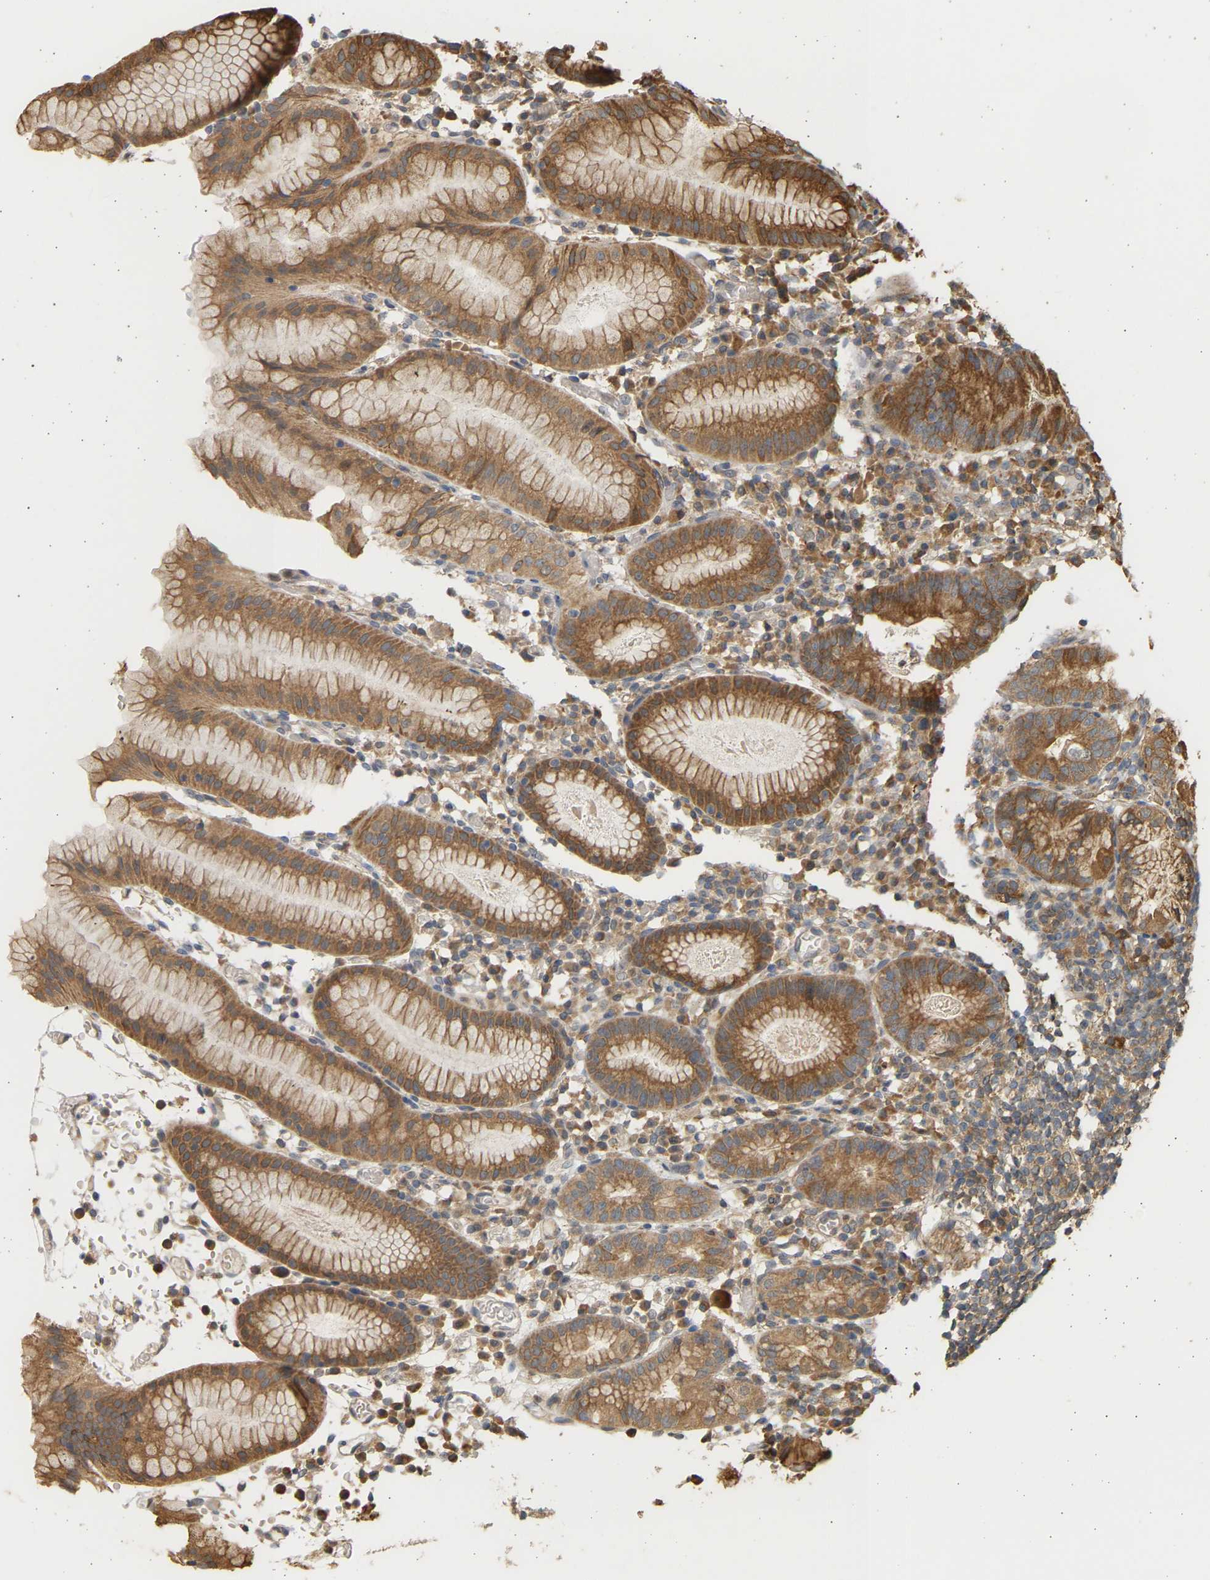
{"staining": {"intensity": "moderate", "quantity": ">75%", "location": "cytoplasmic/membranous"}, "tissue": "stomach", "cell_type": "Glandular cells", "image_type": "normal", "snomed": [{"axis": "morphology", "description": "Normal tissue, NOS"}, {"axis": "topography", "description": "Stomach"}, {"axis": "topography", "description": "Stomach, lower"}], "caption": "Immunohistochemistry (IHC) (DAB) staining of benign human stomach exhibits moderate cytoplasmic/membranous protein staining in approximately >75% of glandular cells.", "gene": "B4GALT6", "patient": {"sex": "female", "age": 75}}